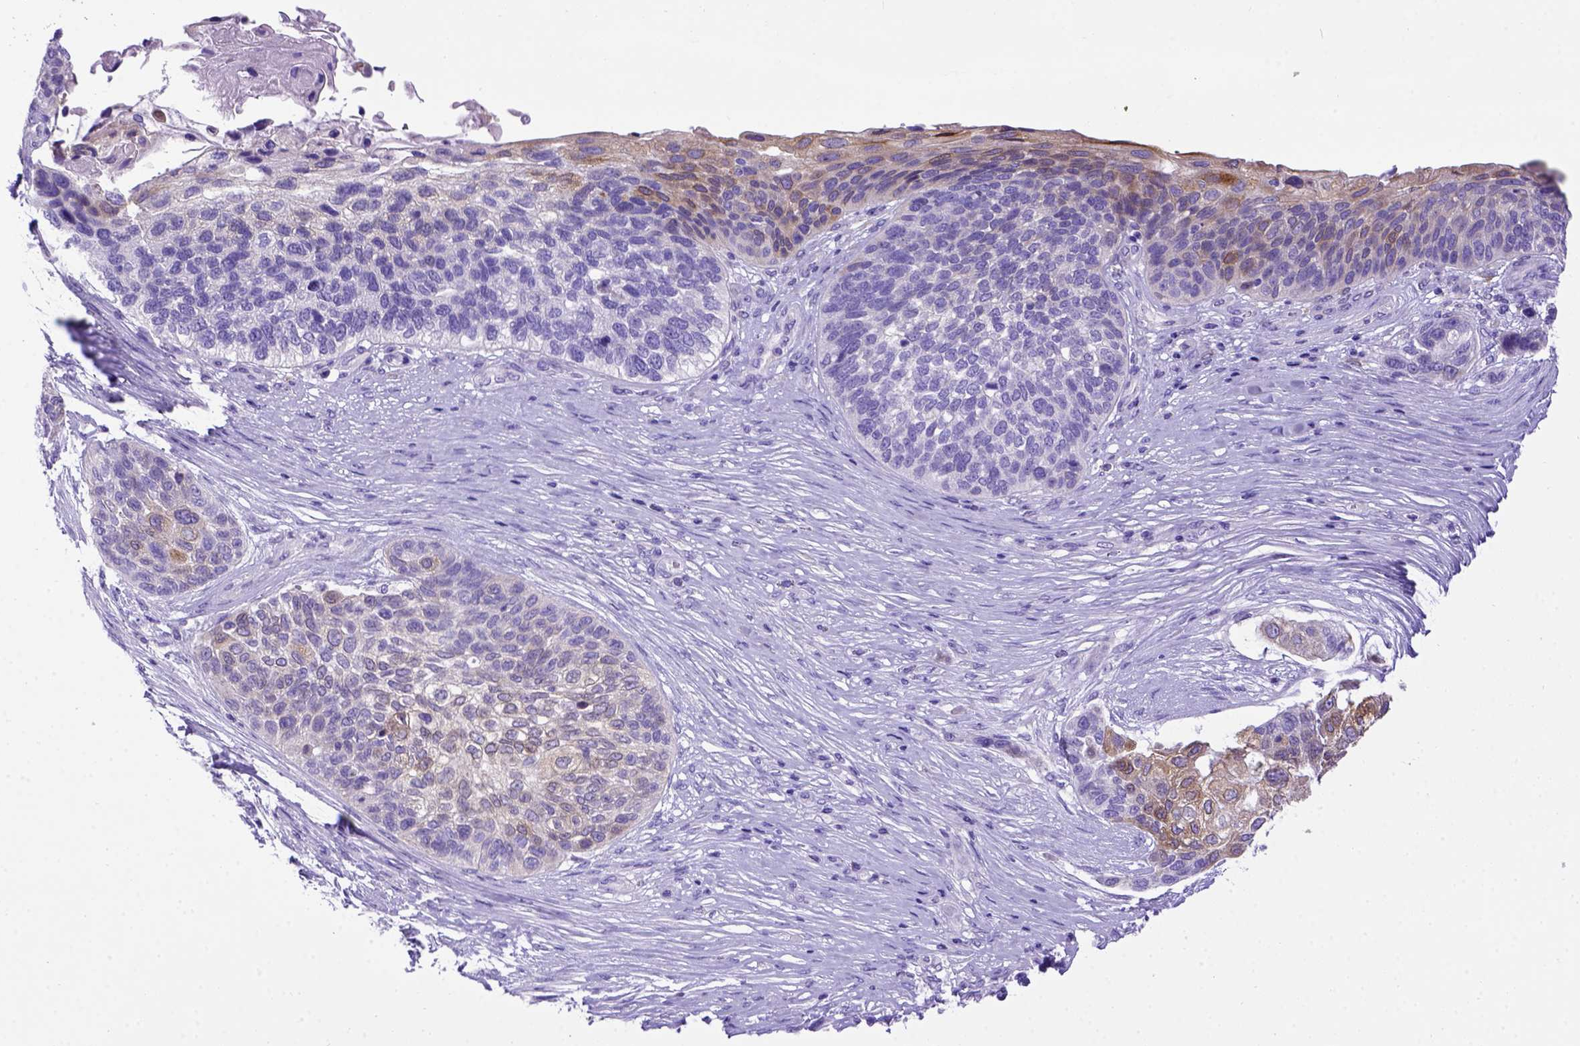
{"staining": {"intensity": "weak", "quantity": "25%-75%", "location": "cytoplasmic/membranous"}, "tissue": "lung cancer", "cell_type": "Tumor cells", "image_type": "cancer", "snomed": [{"axis": "morphology", "description": "Squamous cell carcinoma, NOS"}, {"axis": "topography", "description": "Lung"}], "caption": "A brown stain labels weak cytoplasmic/membranous staining of a protein in lung squamous cell carcinoma tumor cells.", "gene": "PTGES", "patient": {"sex": "male", "age": 69}}